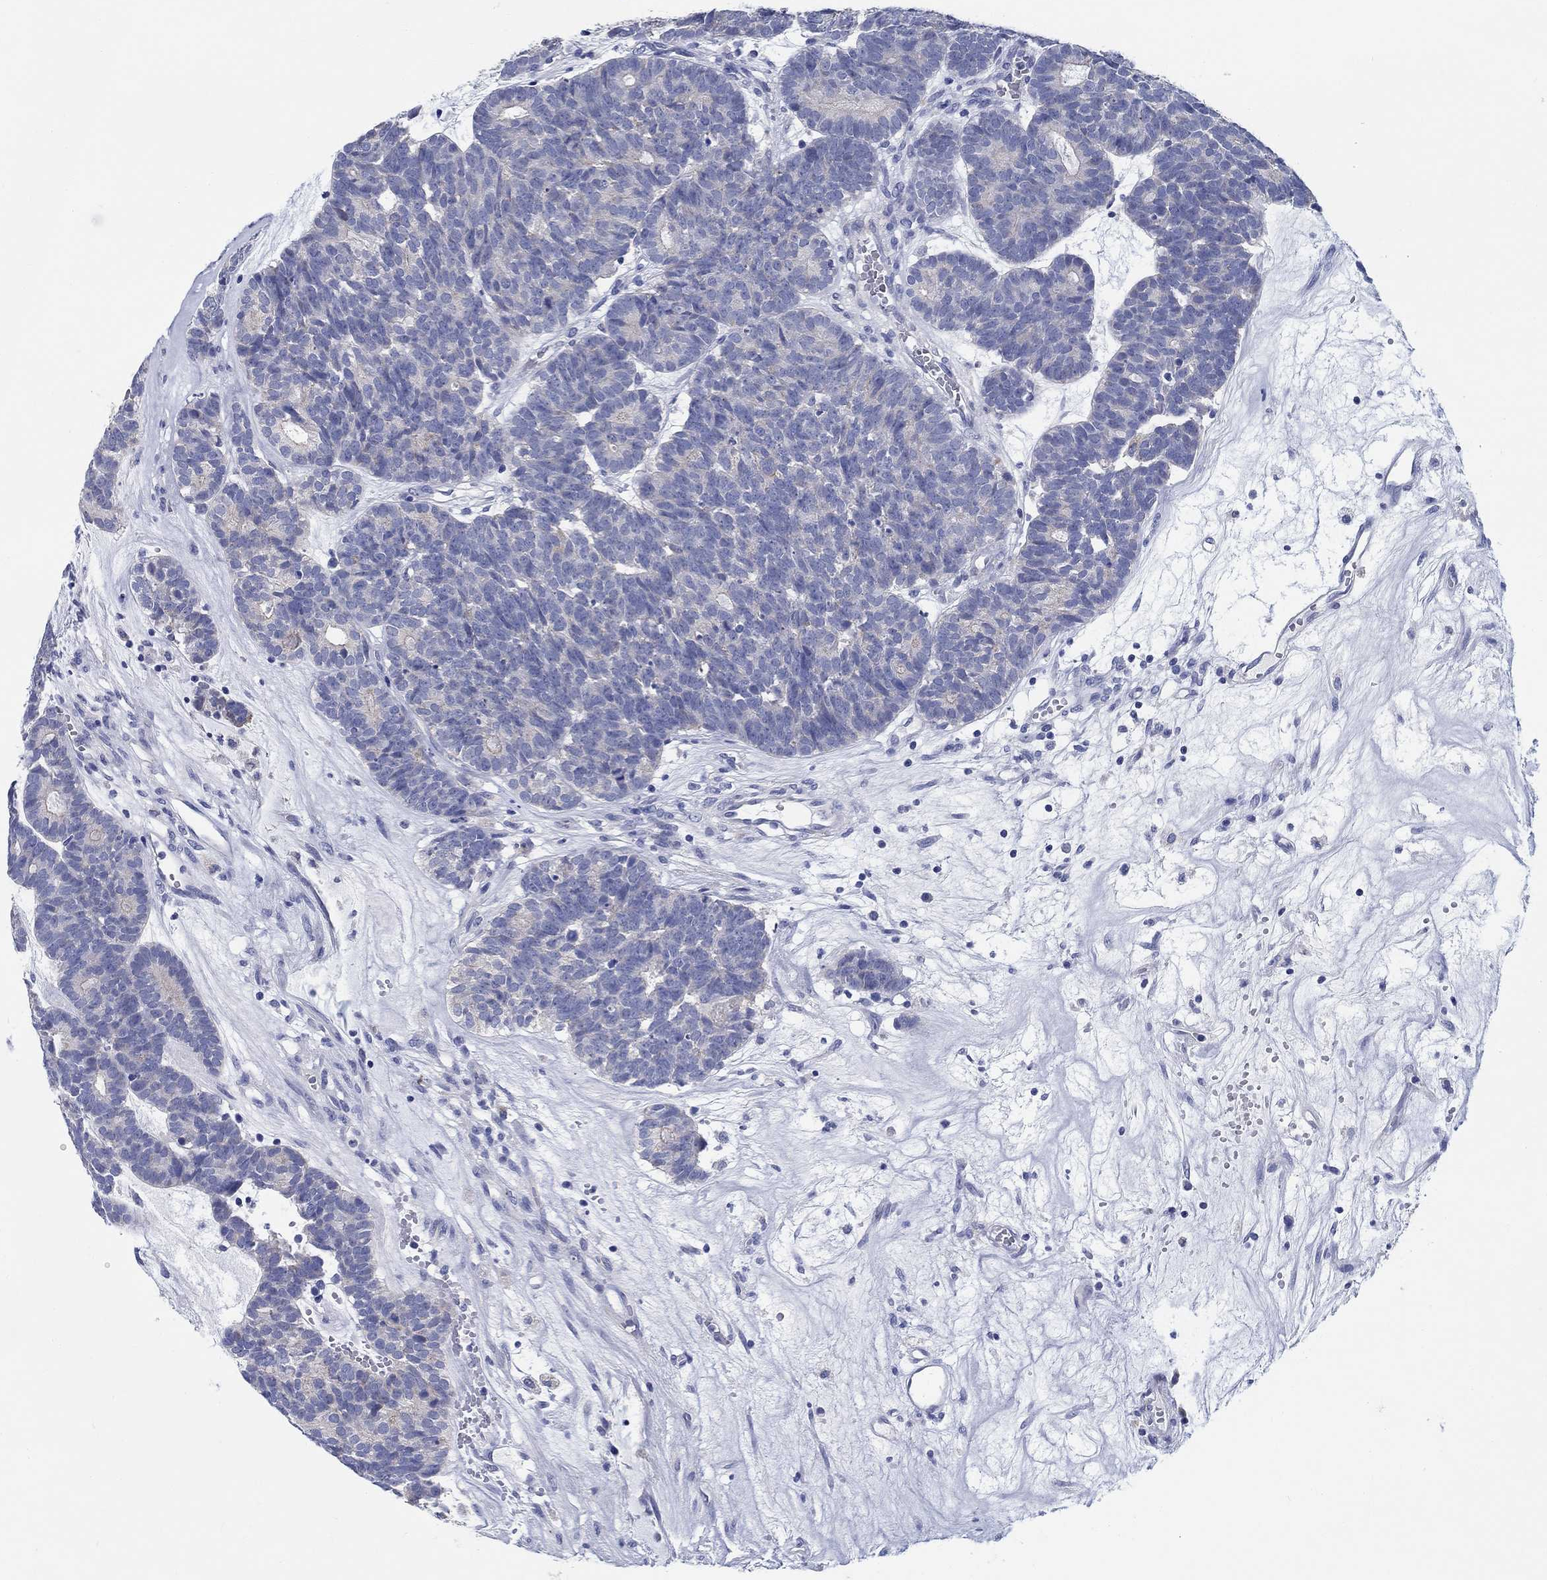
{"staining": {"intensity": "negative", "quantity": "none", "location": "none"}, "tissue": "head and neck cancer", "cell_type": "Tumor cells", "image_type": "cancer", "snomed": [{"axis": "morphology", "description": "Adenocarcinoma, NOS"}, {"axis": "topography", "description": "Head-Neck"}], "caption": "Photomicrograph shows no protein positivity in tumor cells of head and neck adenocarcinoma tissue.", "gene": "RAP1GAP", "patient": {"sex": "female", "age": 81}}